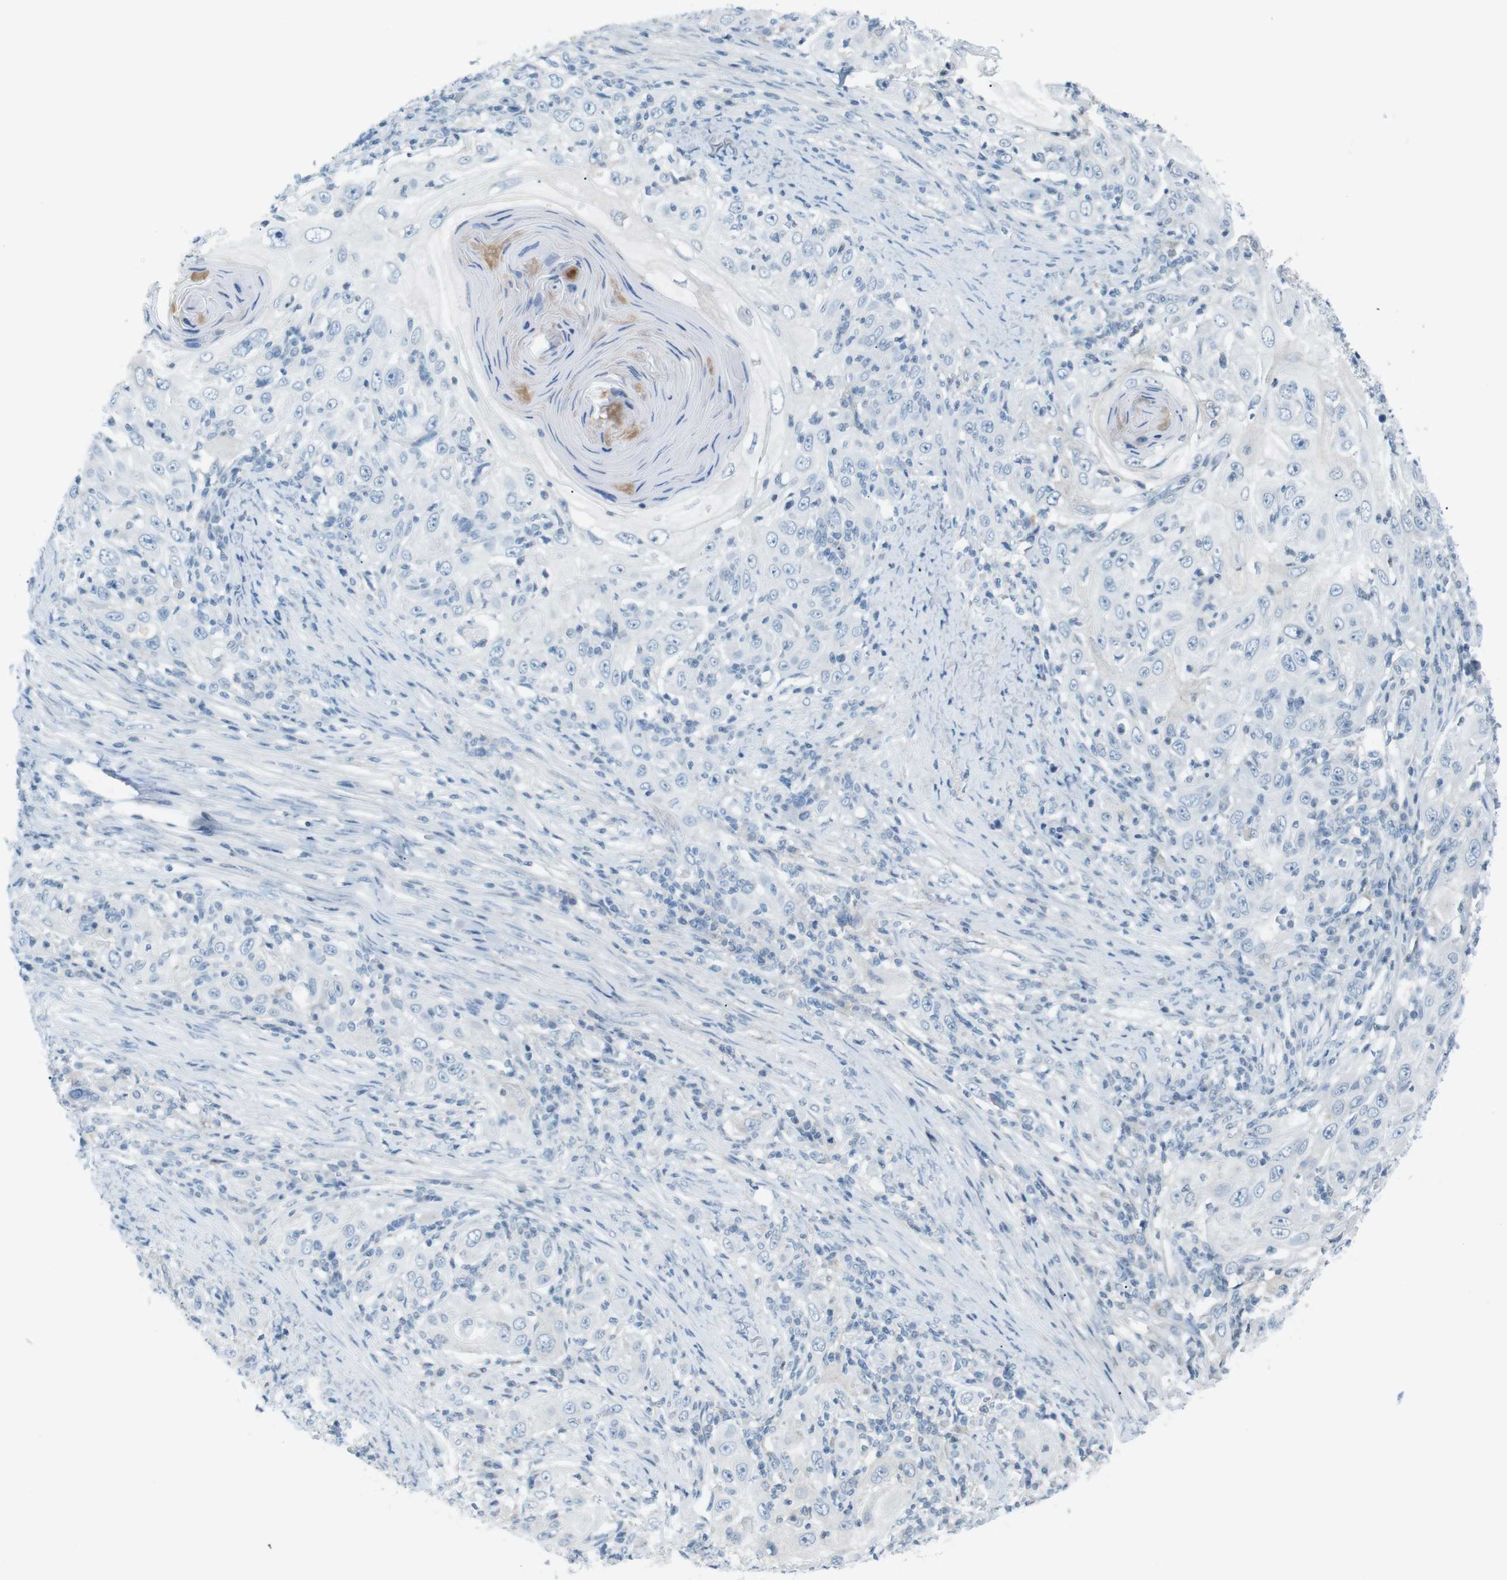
{"staining": {"intensity": "negative", "quantity": "none", "location": "none"}, "tissue": "skin cancer", "cell_type": "Tumor cells", "image_type": "cancer", "snomed": [{"axis": "morphology", "description": "Squamous cell carcinoma, NOS"}, {"axis": "topography", "description": "Skin"}], "caption": "Skin squamous cell carcinoma stained for a protein using immunohistochemistry shows no staining tumor cells.", "gene": "AZGP1", "patient": {"sex": "female", "age": 88}}